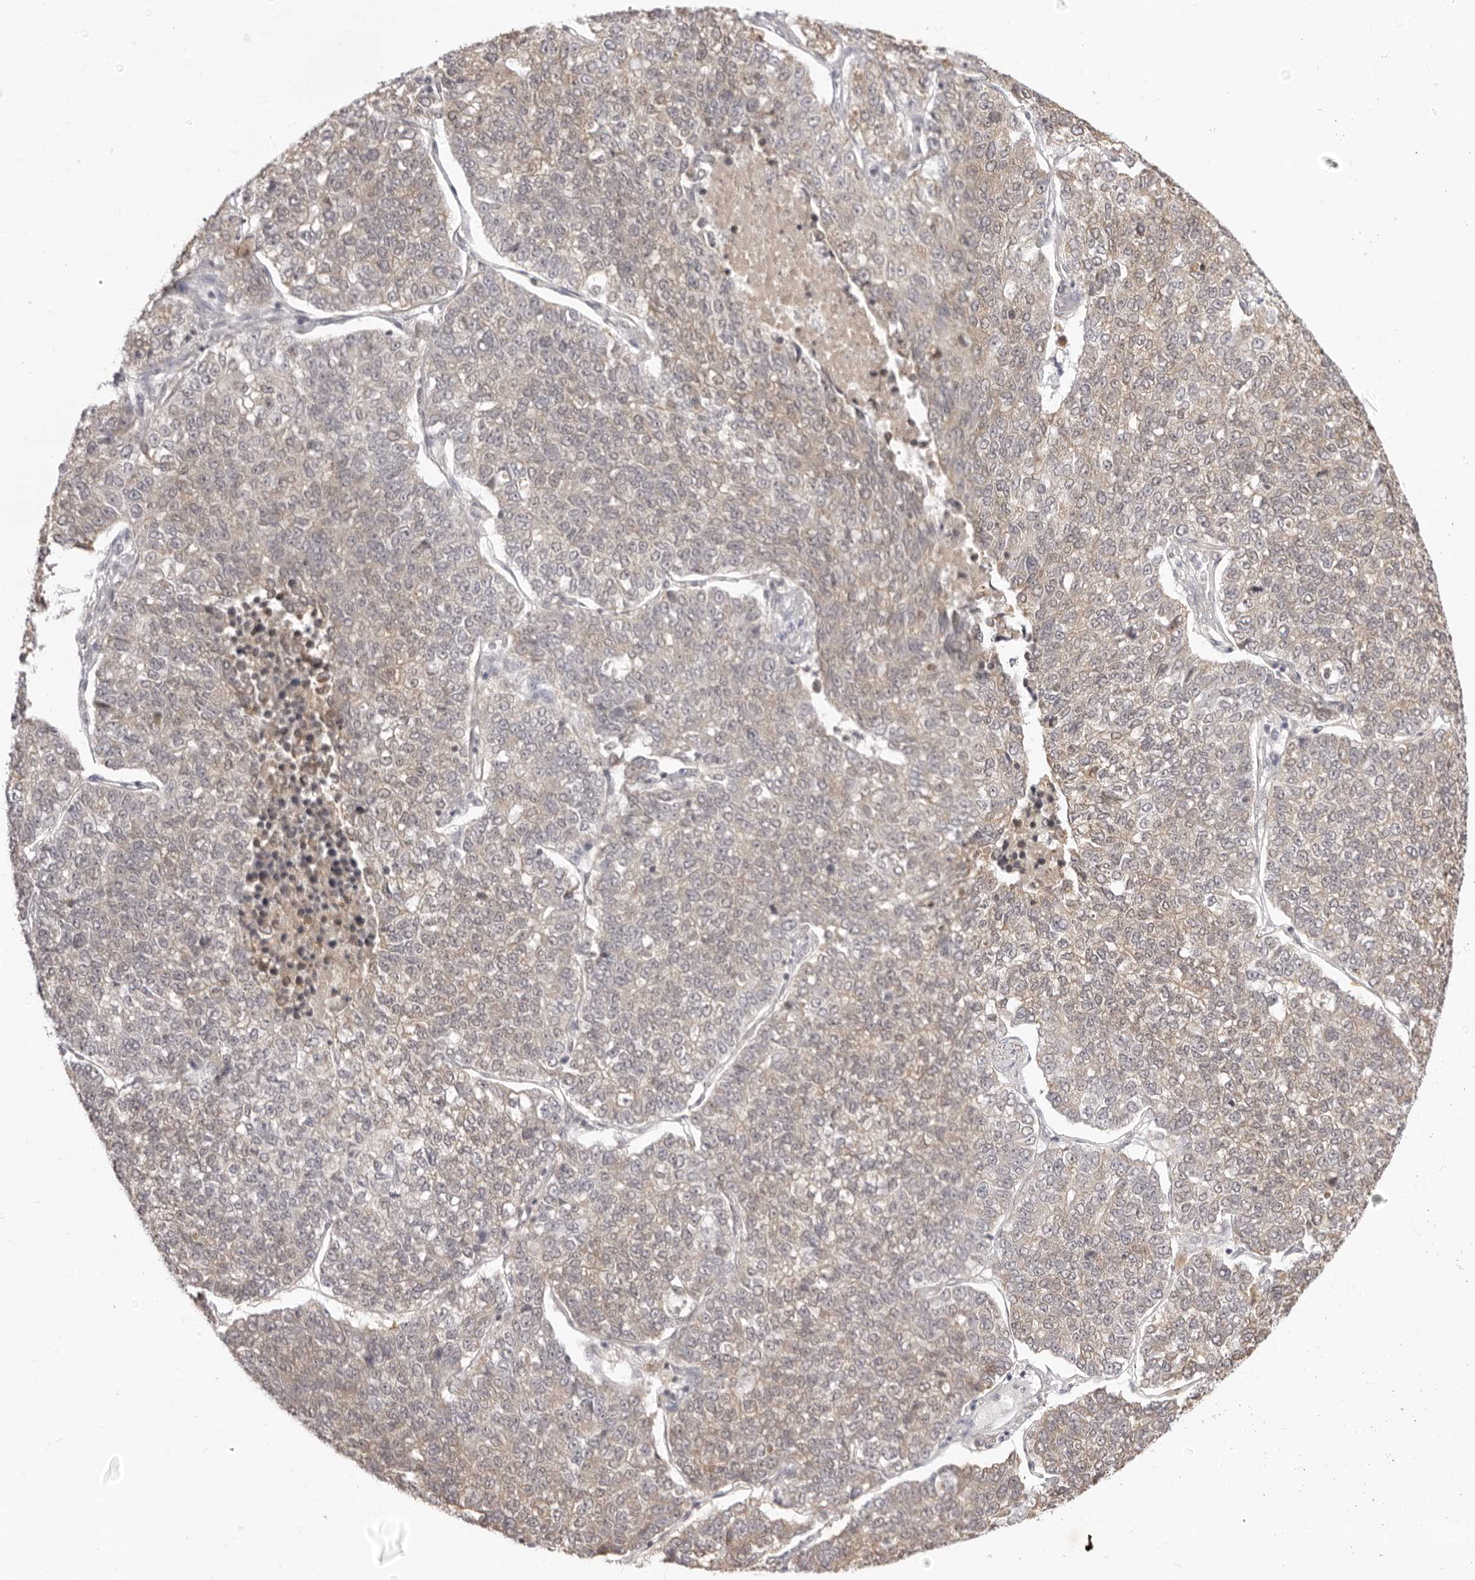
{"staining": {"intensity": "weak", "quantity": ">75%", "location": "cytoplasmic/membranous"}, "tissue": "lung cancer", "cell_type": "Tumor cells", "image_type": "cancer", "snomed": [{"axis": "morphology", "description": "Adenocarcinoma, NOS"}, {"axis": "topography", "description": "Lung"}], "caption": "Weak cytoplasmic/membranous staining for a protein is appreciated in approximately >75% of tumor cells of lung cancer using immunohistochemistry.", "gene": "FDPS", "patient": {"sex": "male", "age": 49}}